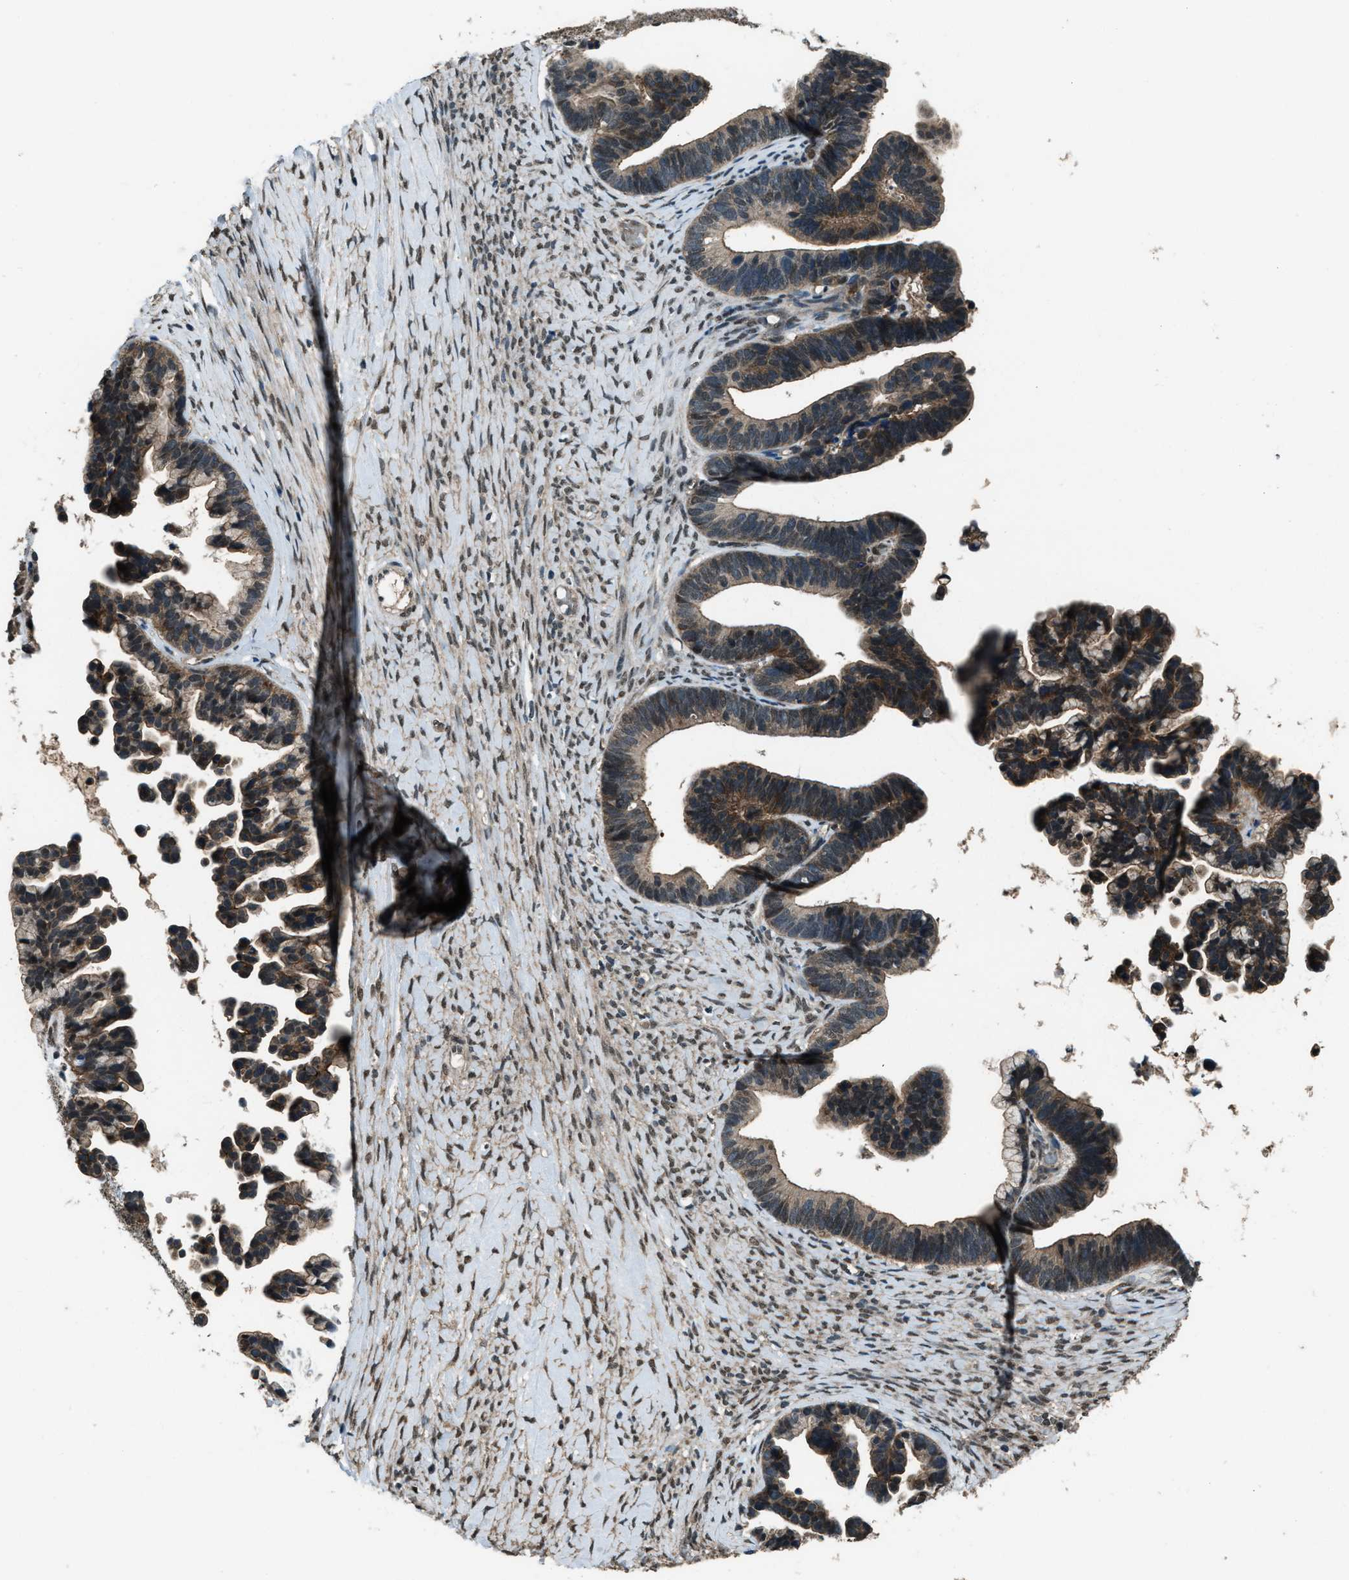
{"staining": {"intensity": "moderate", "quantity": "25%-75%", "location": "cytoplasmic/membranous"}, "tissue": "ovarian cancer", "cell_type": "Tumor cells", "image_type": "cancer", "snomed": [{"axis": "morphology", "description": "Cystadenocarcinoma, serous, NOS"}, {"axis": "topography", "description": "Ovary"}], "caption": "Protein staining displays moderate cytoplasmic/membranous staining in about 25%-75% of tumor cells in ovarian cancer (serous cystadenocarcinoma).", "gene": "SVIL", "patient": {"sex": "female", "age": 56}}